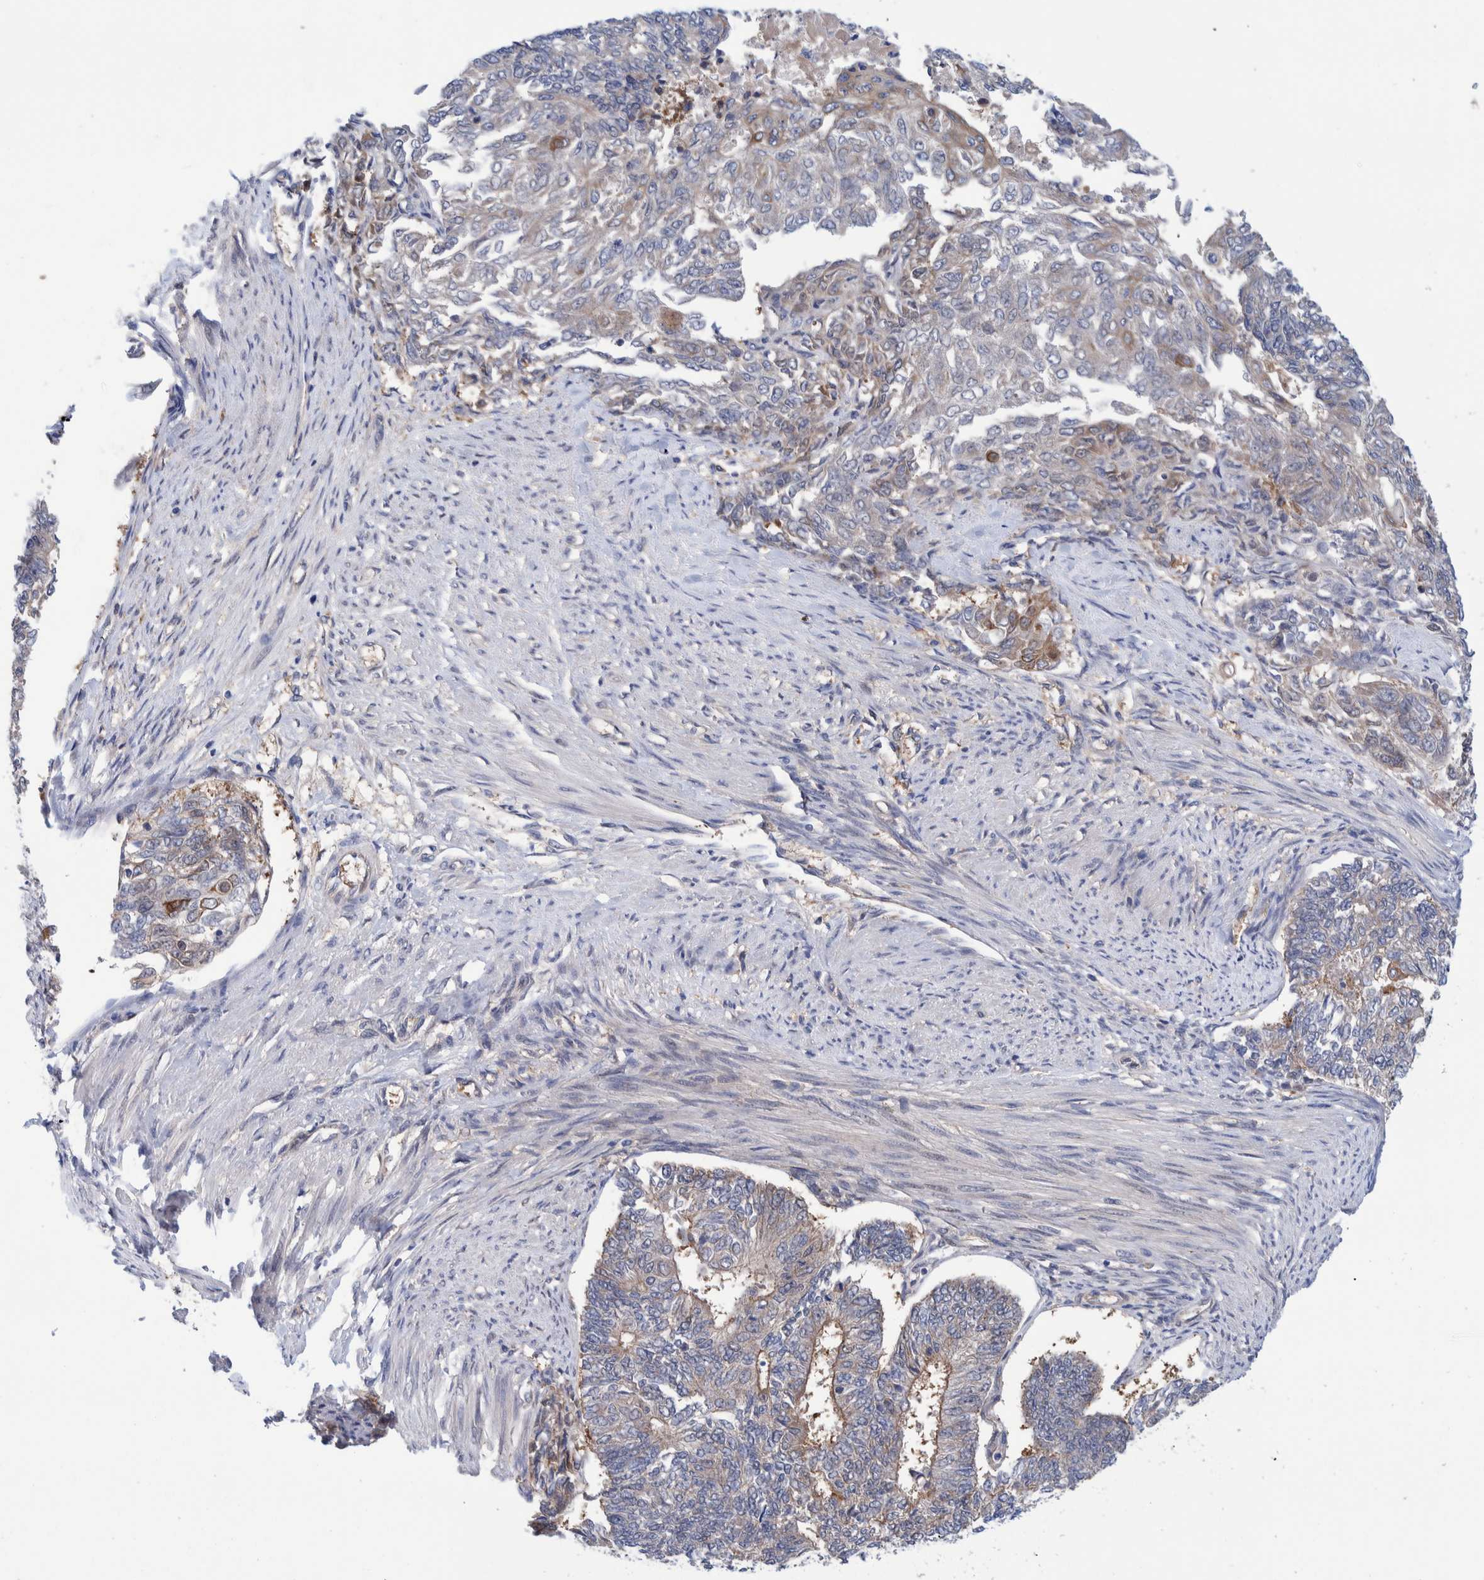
{"staining": {"intensity": "moderate", "quantity": "<25%", "location": "cytoplasmic/membranous"}, "tissue": "endometrial cancer", "cell_type": "Tumor cells", "image_type": "cancer", "snomed": [{"axis": "morphology", "description": "Adenocarcinoma, NOS"}, {"axis": "topography", "description": "Endometrium"}], "caption": "Immunohistochemistry of human adenocarcinoma (endometrial) displays low levels of moderate cytoplasmic/membranous staining in approximately <25% of tumor cells.", "gene": "PFAS", "patient": {"sex": "female", "age": 32}}